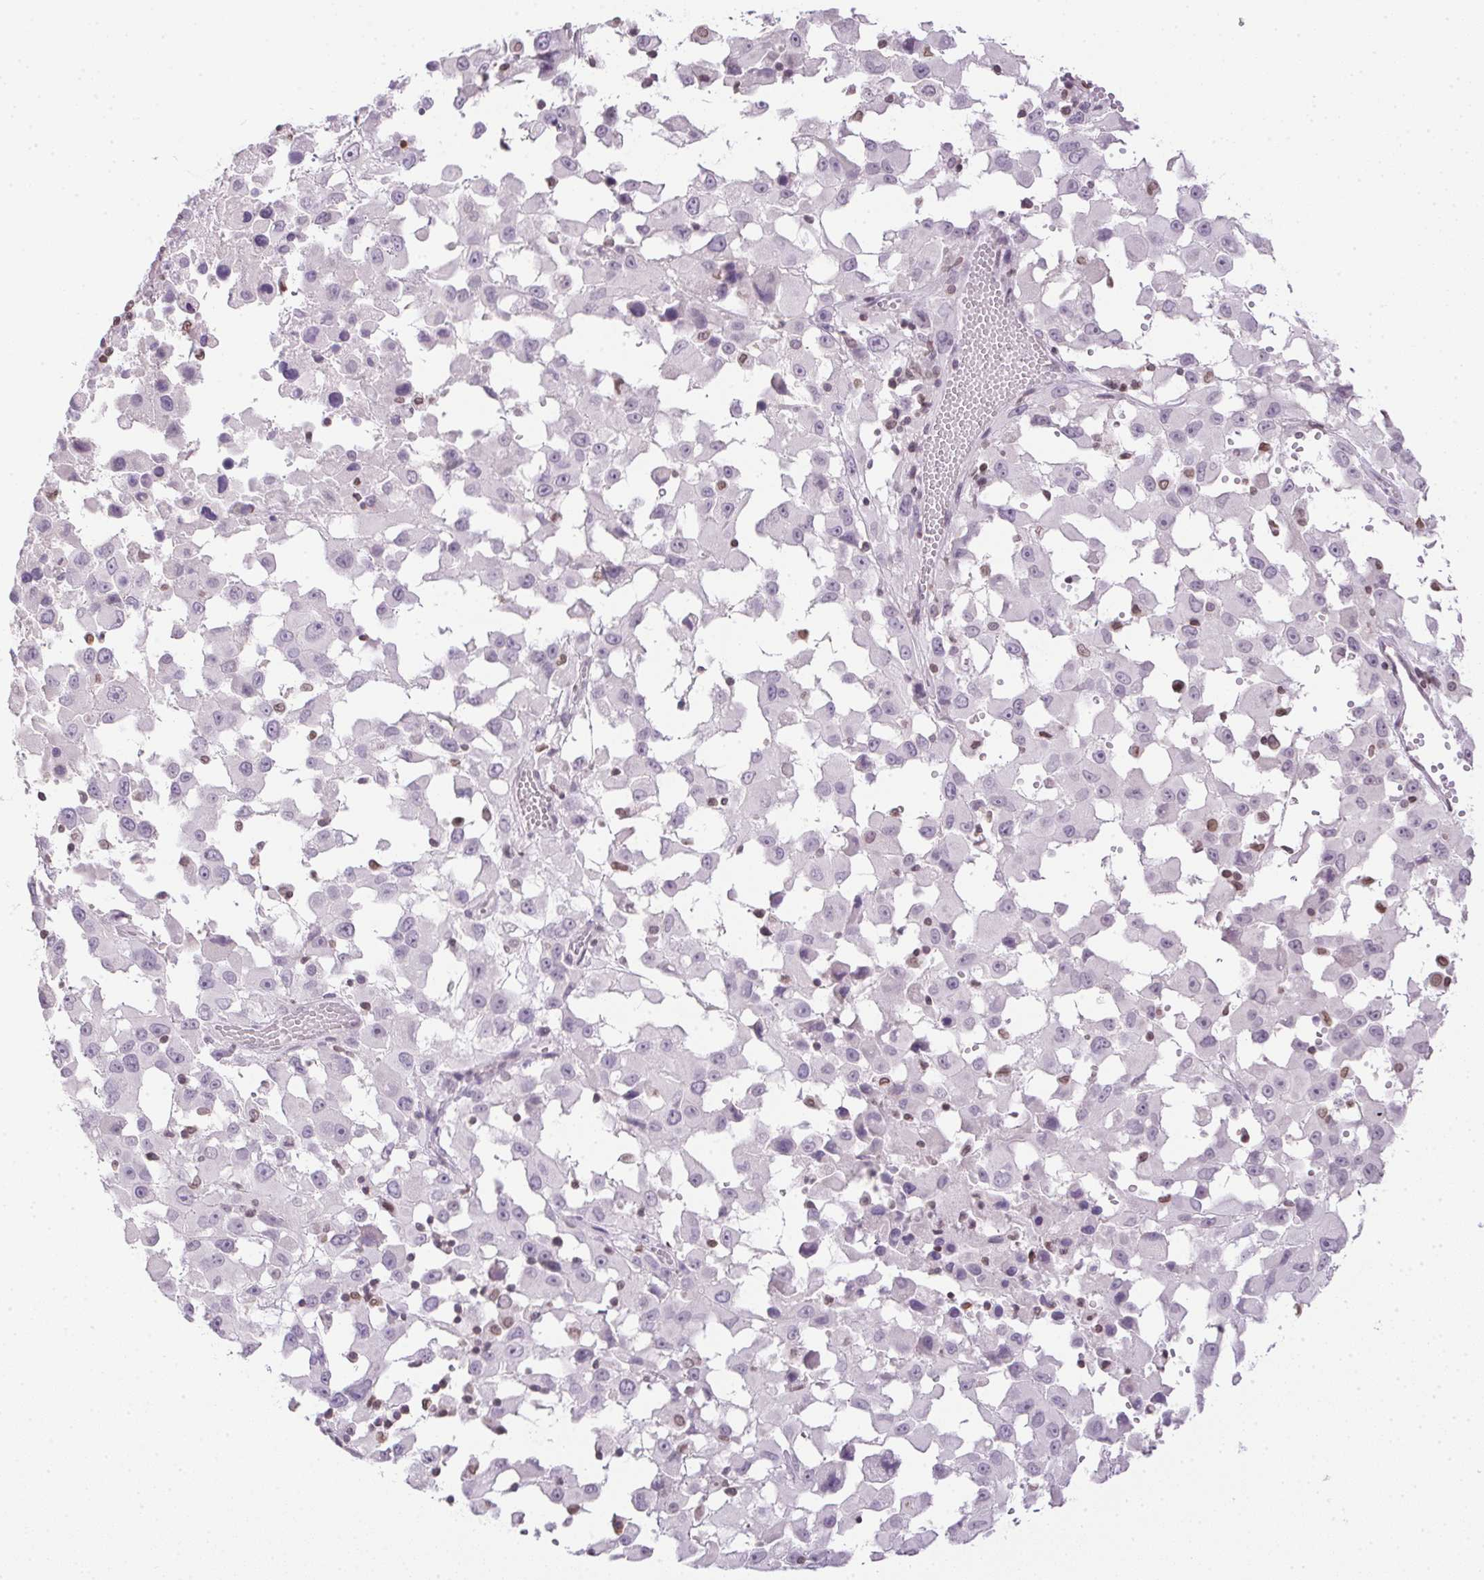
{"staining": {"intensity": "negative", "quantity": "none", "location": "none"}, "tissue": "melanoma", "cell_type": "Tumor cells", "image_type": "cancer", "snomed": [{"axis": "morphology", "description": "Malignant melanoma, Metastatic site"}, {"axis": "topography", "description": "Soft tissue"}], "caption": "Melanoma stained for a protein using immunohistochemistry (IHC) shows no staining tumor cells.", "gene": "PRL", "patient": {"sex": "male", "age": 50}}